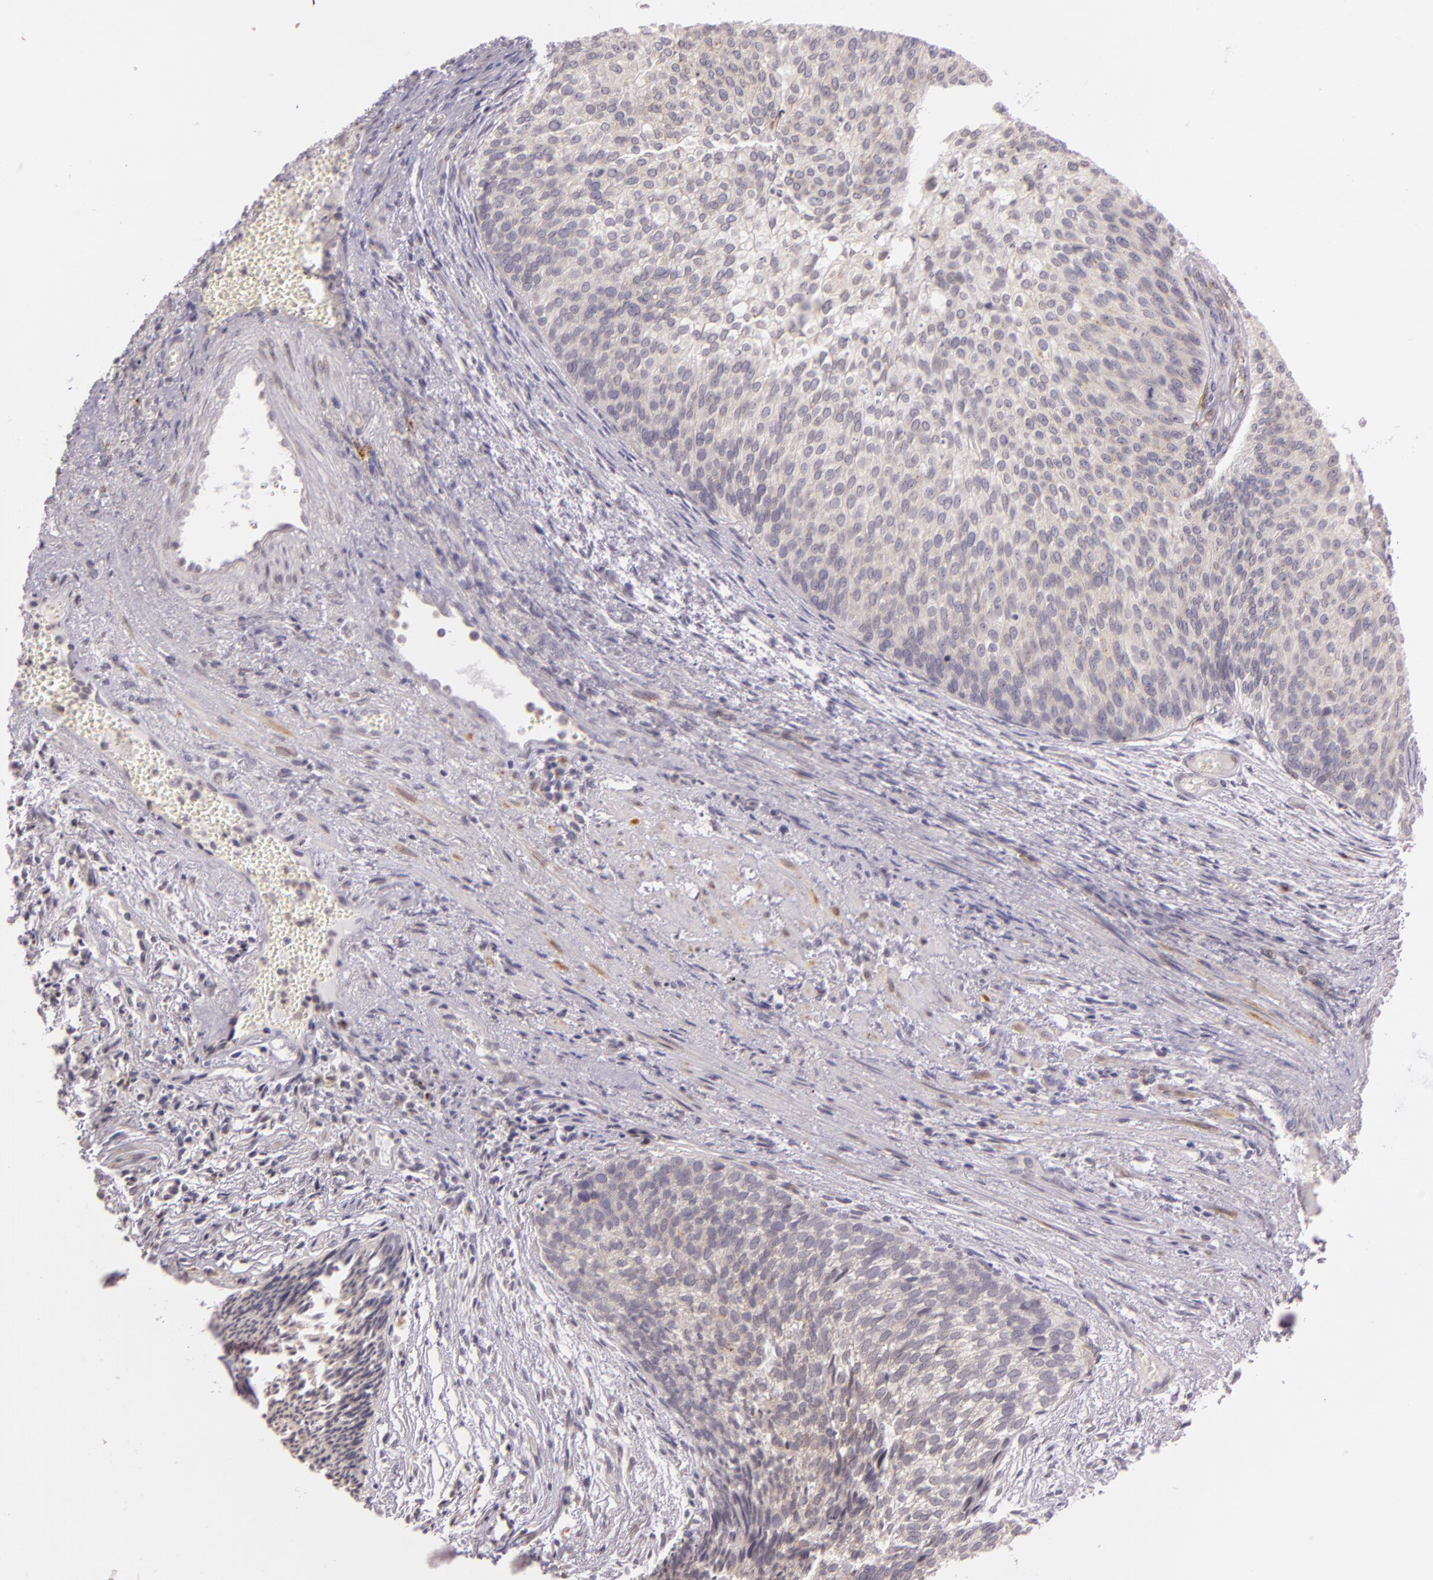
{"staining": {"intensity": "weak", "quantity": ">75%", "location": "cytoplasmic/membranous"}, "tissue": "urothelial cancer", "cell_type": "Tumor cells", "image_type": "cancer", "snomed": [{"axis": "morphology", "description": "Urothelial carcinoma, Low grade"}, {"axis": "topography", "description": "Urinary bladder"}], "caption": "Protein expression analysis of urothelial carcinoma (low-grade) shows weak cytoplasmic/membranous positivity in about >75% of tumor cells.", "gene": "LGMN", "patient": {"sex": "male", "age": 84}}